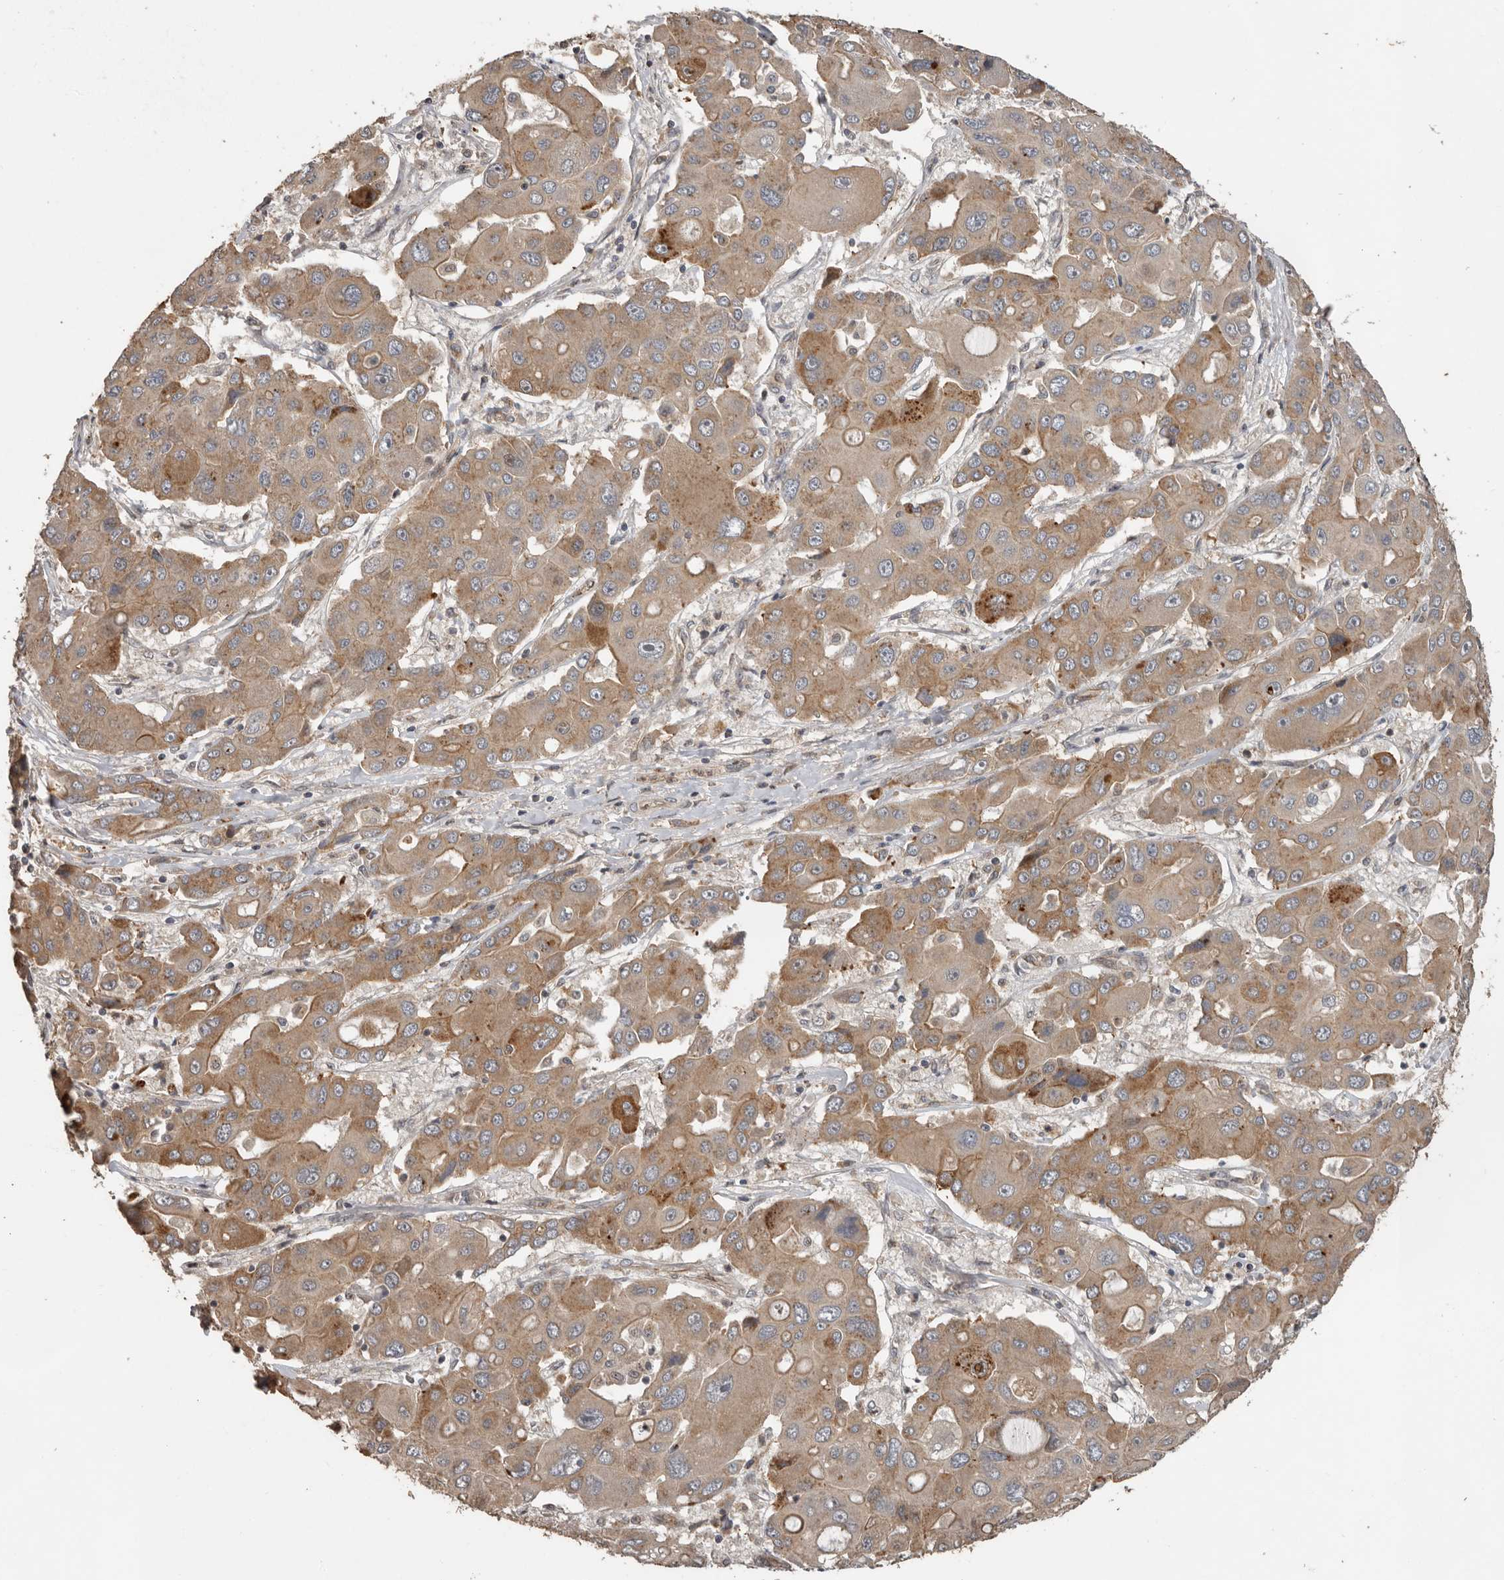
{"staining": {"intensity": "moderate", "quantity": ">75%", "location": "cytoplasmic/membranous"}, "tissue": "liver cancer", "cell_type": "Tumor cells", "image_type": "cancer", "snomed": [{"axis": "morphology", "description": "Cholangiocarcinoma"}, {"axis": "topography", "description": "Liver"}], "caption": "The histopathology image exhibits a brown stain indicating the presence of a protein in the cytoplasmic/membranous of tumor cells in liver cancer.", "gene": "CEP350", "patient": {"sex": "male", "age": 67}}